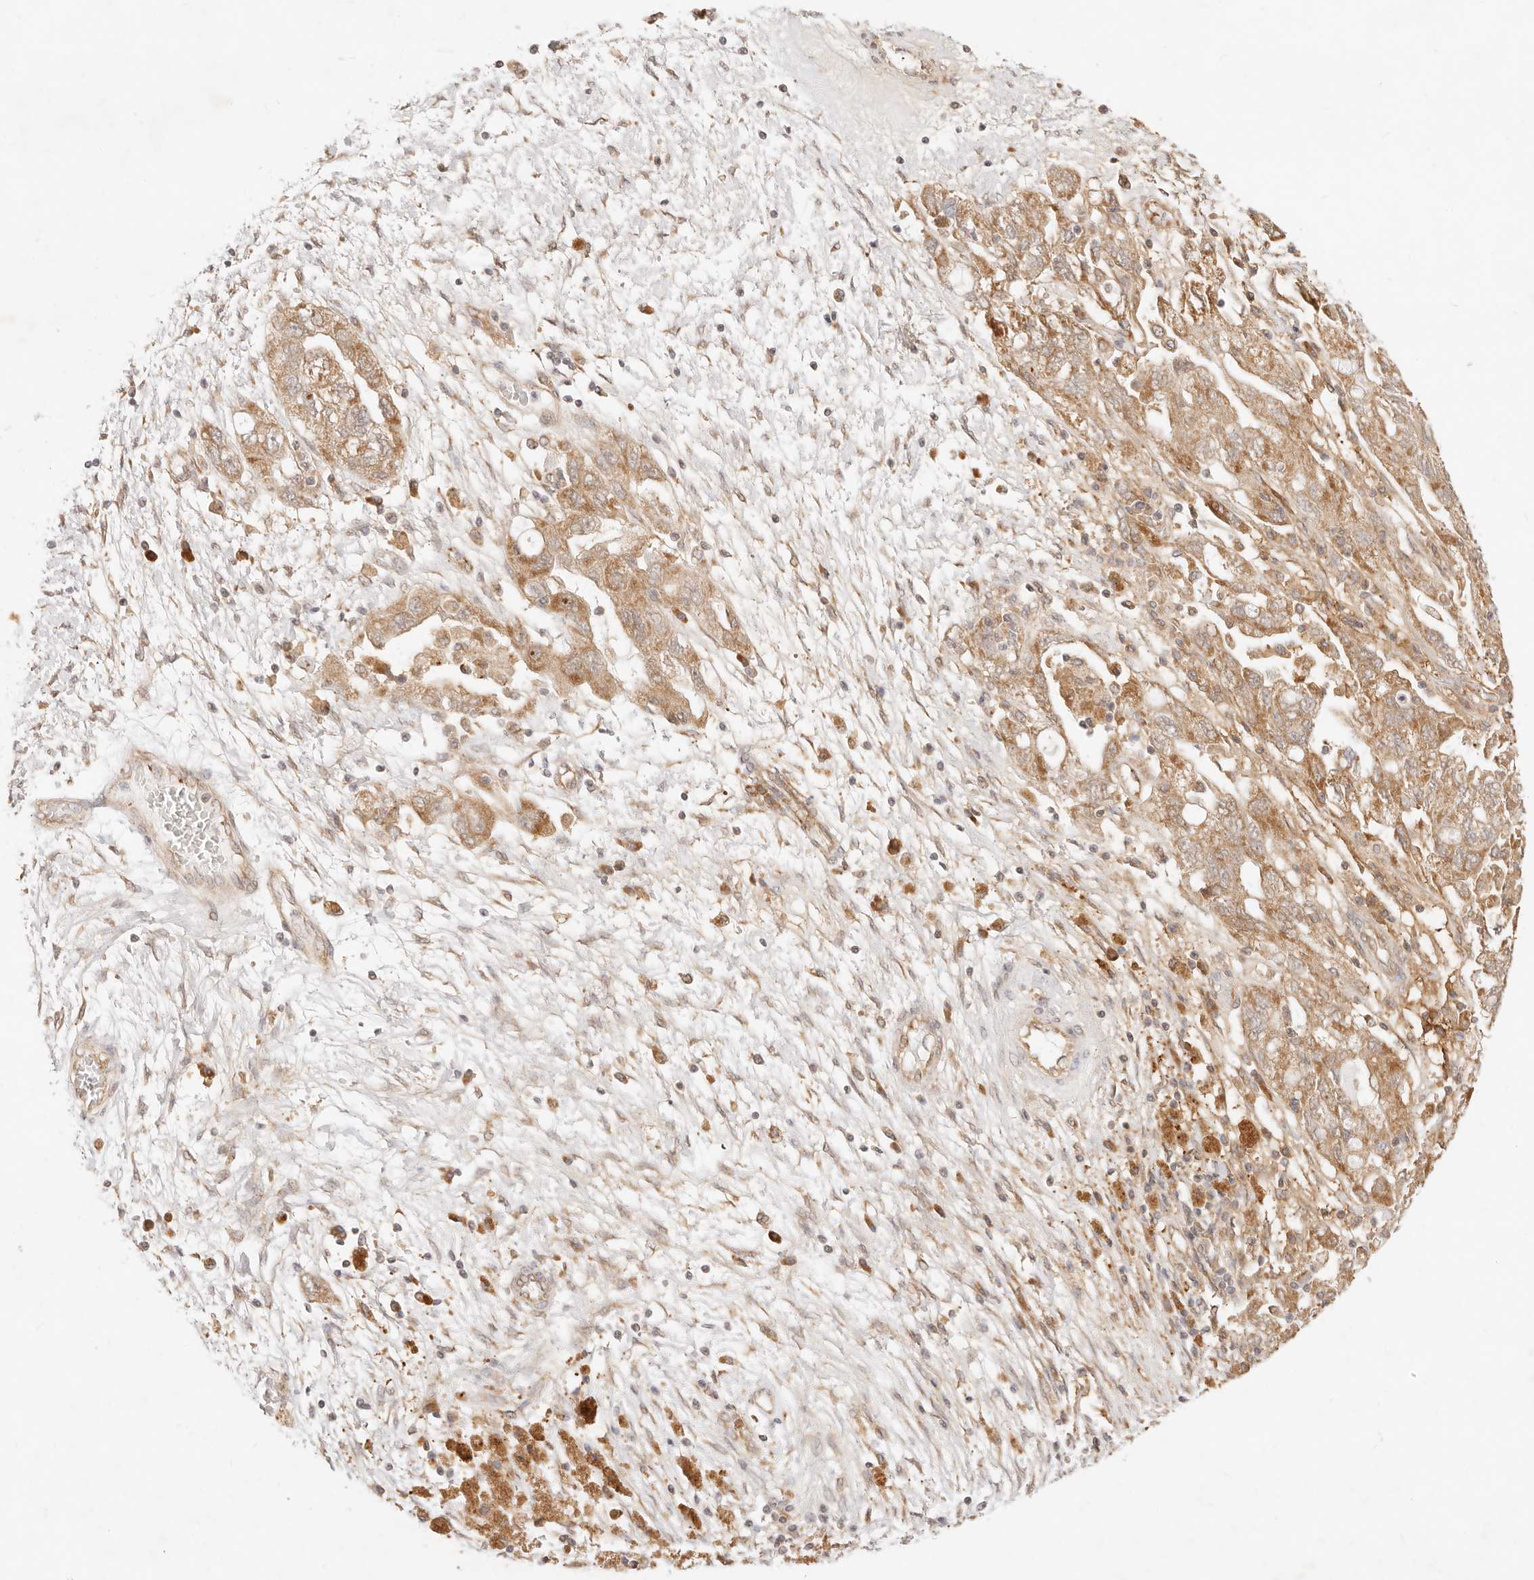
{"staining": {"intensity": "moderate", "quantity": "25%-75%", "location": "cytoplasmic/membranous"}, "tissue": "ovarian cancer", "cell_type": "Tumor cells", "image_type": "cancer", "snomed": [{"axis": "morphology", "description": "Carcinoma, NOS"}, {"axis": "morphology", "description": "Cystadenocarcinoma, serous, NOS"}, {"axis": "topography", "description": "Ovary"}], "caption": "Protein staining reveals moderate cytoplasmic/membranous expression in about 25%-75% of tumor cells in ovarian carcinoma.", "gene": "UBXN10", "patient": {"sex": "female", "age": 69}}